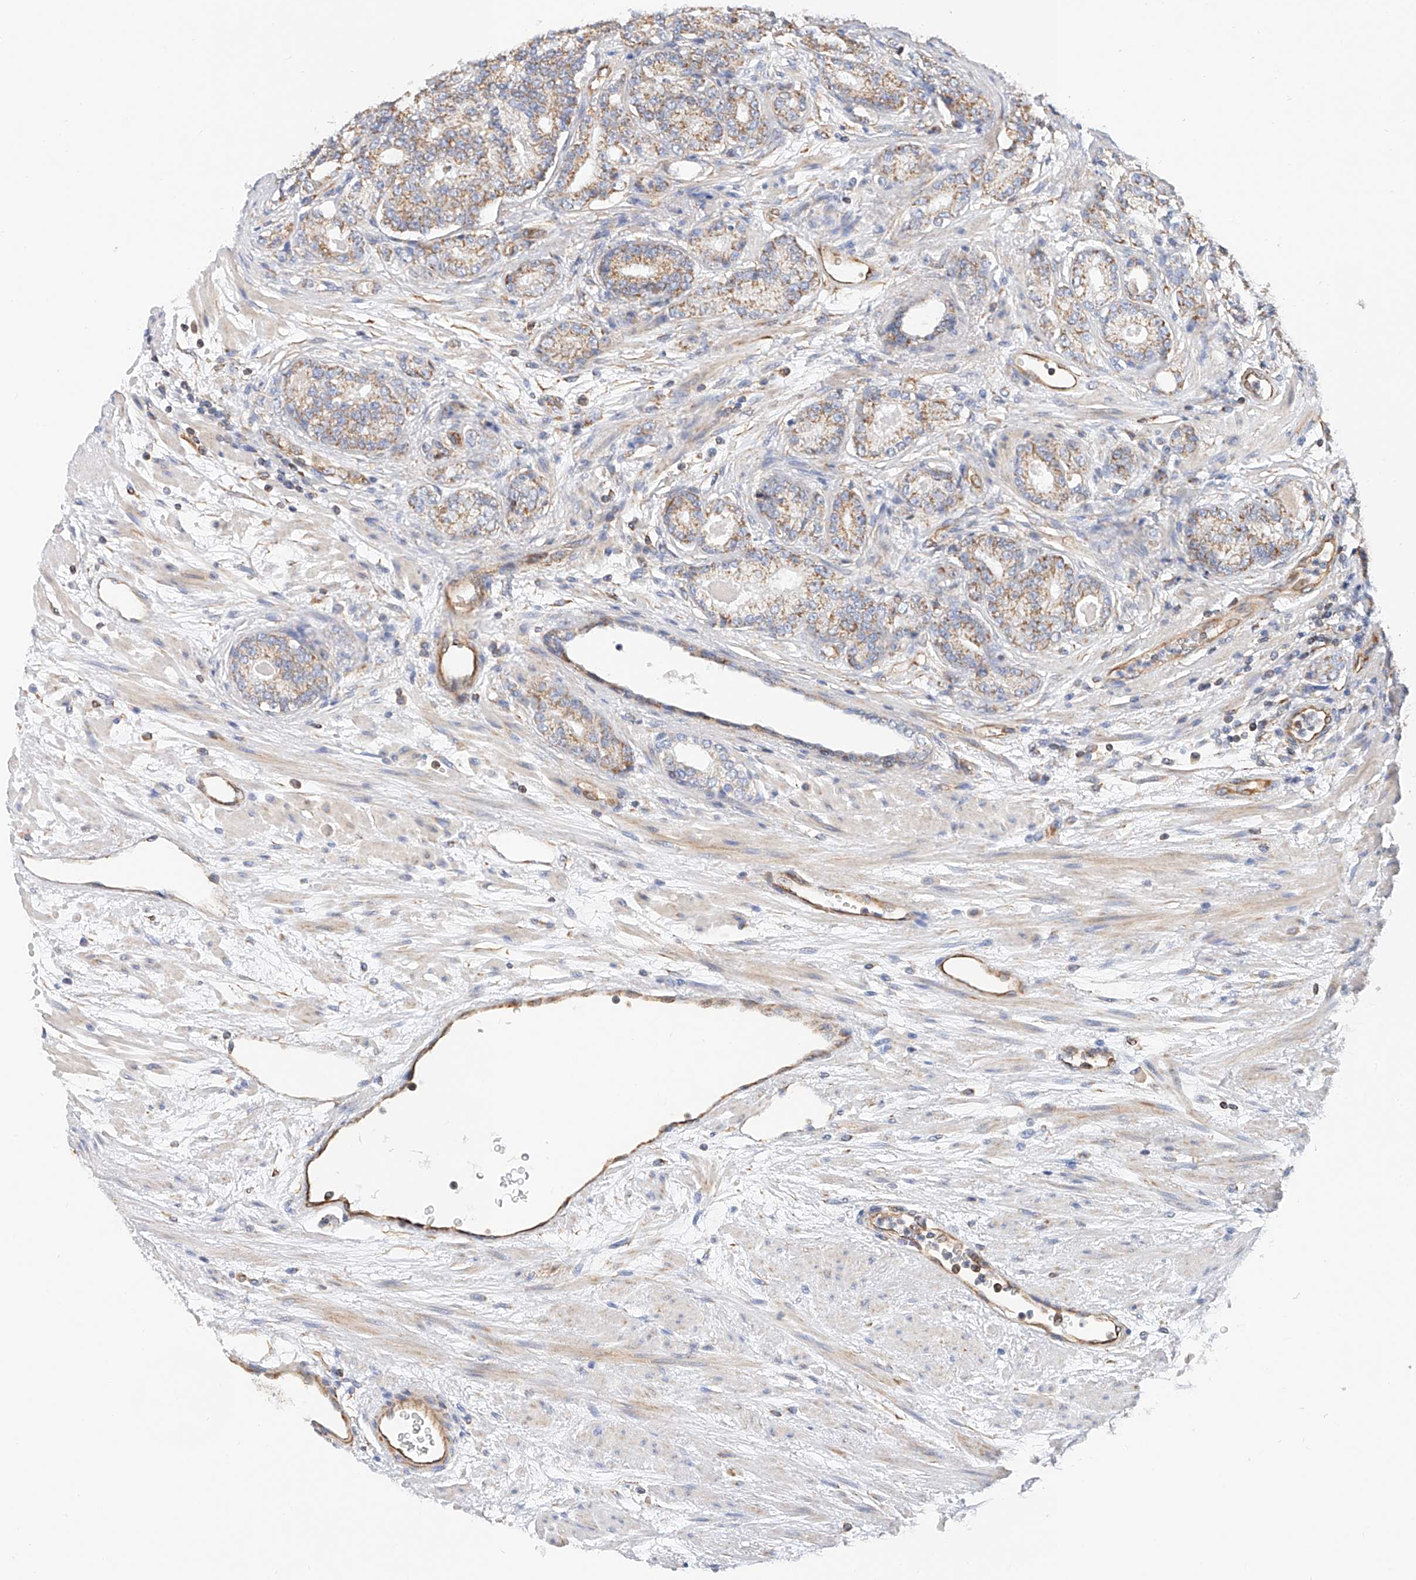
{"staining": {"intensity": "weak", "quantity": ">75%", "location": "cytoplasmic/membranous"}, "tissue": "prostate cancer", "cell_type": "Tumor cells", "image_type": "cancer", "snomed": [{"axis": "morphology", "description": "Adenocarcinoma, High grade"}, {"axis": "topography", "description": "Prostate"}], "caption": "Immunohistochemistry of prostate cancer (high-grade adenocarcinoma) demonstrates low levels of weak cytoplasmic/membranous staining in approximately >75% of tumor cells.", "gene": "NDUFV3", "patient": {"sex": "male", "age": 61}}